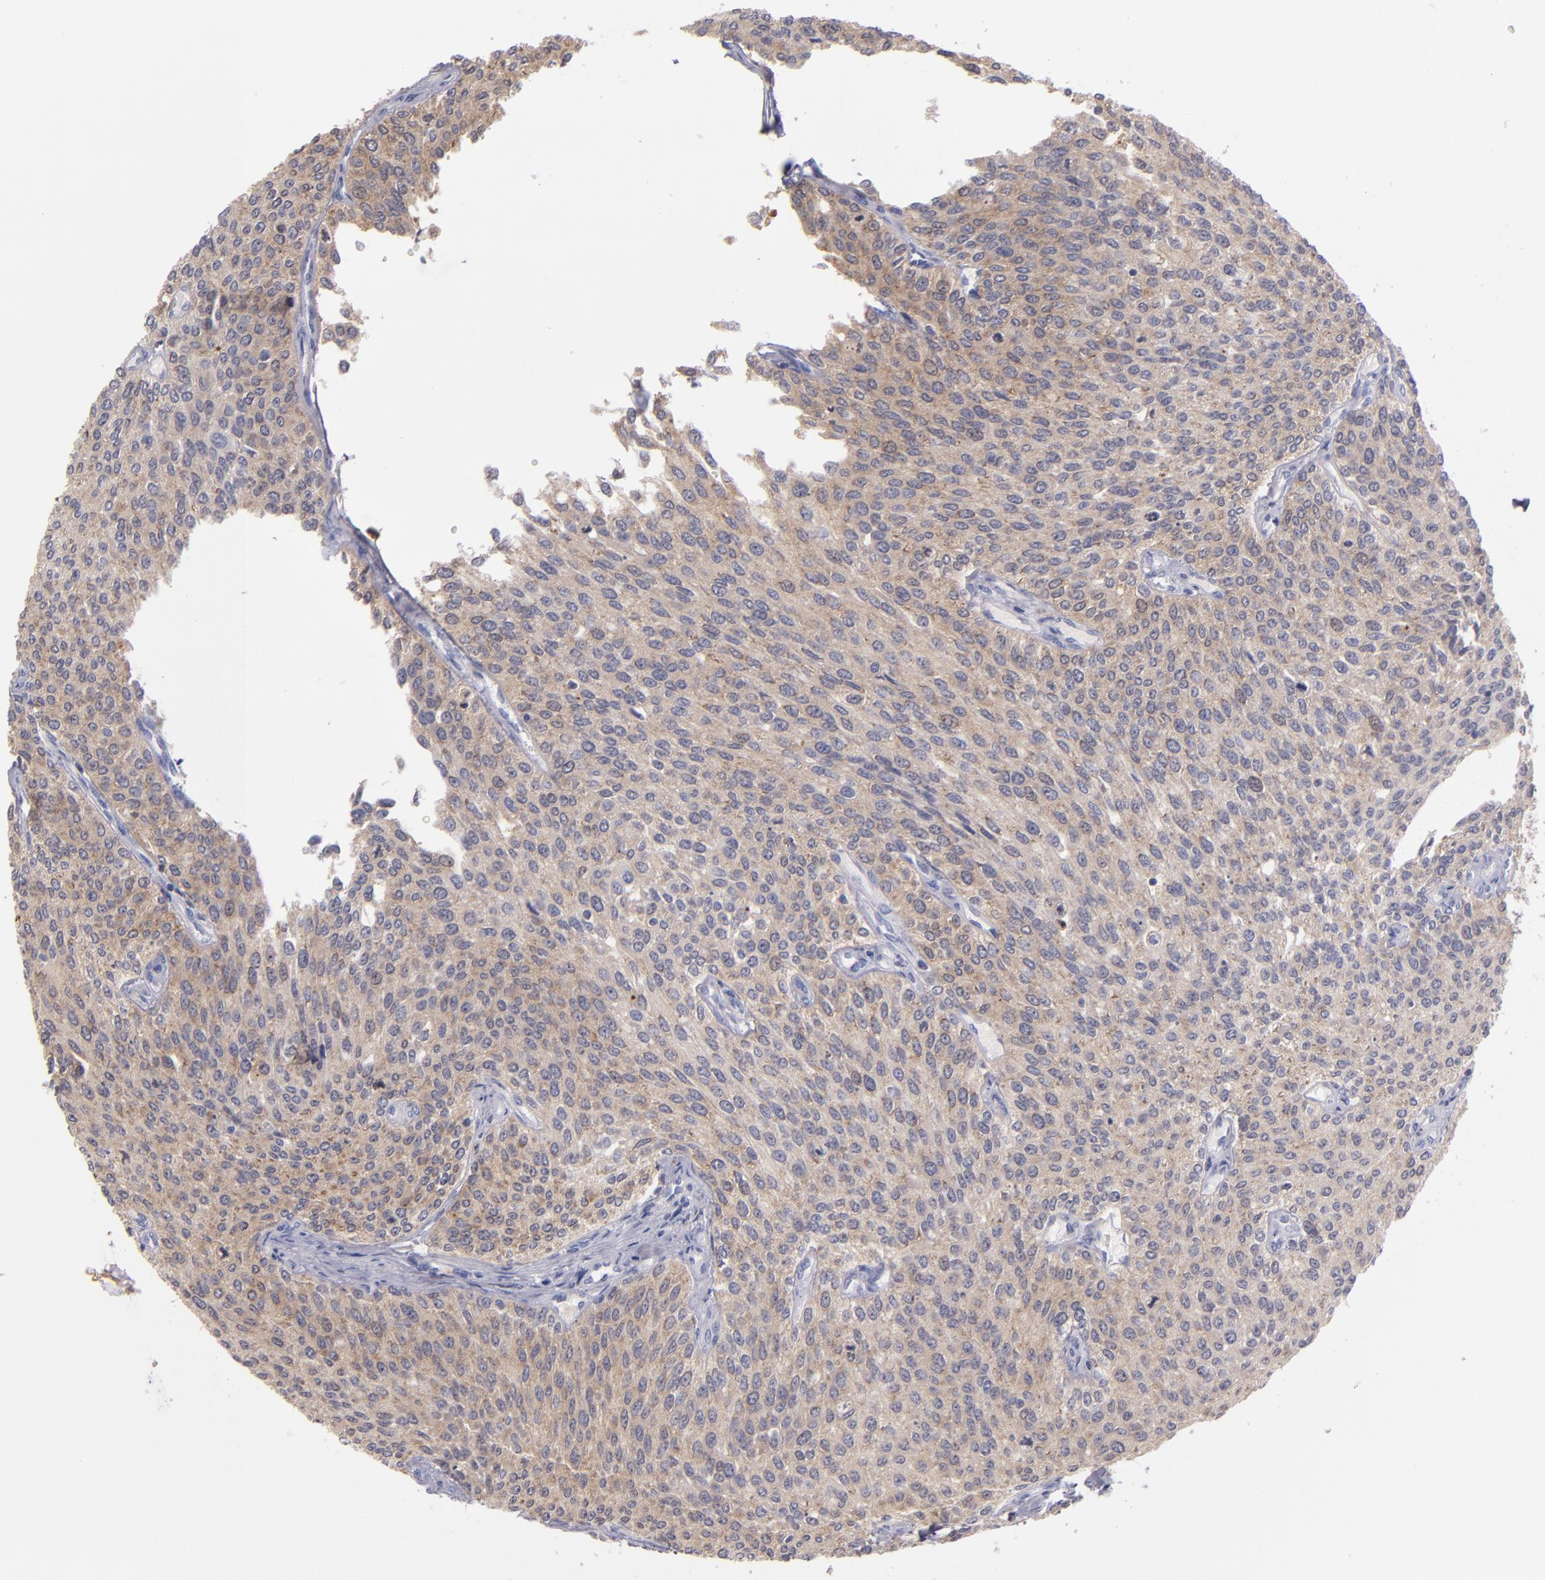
{"staining": {"intensity": "weak", "quantity": ">75%", "location": "cytoplasmic/membranous"}, "tissue": "urothelial cancer", "cell_type": "Tumor cells", "image_type": "cancer", "snomed": [{"axis": "morphology", "description": "Urothelial carcinoma, Low grade"}, {"axis": "topography", "description": "Urinary bladder"}], "caption": "This photomicrograph shows low-grade urothelial carcinoma stained with immunohistochemistry to label a protein in brown. The cytoplasmic/membranous of tumor cells show weak positivity for the protein. Nuclei are counter-stained blue.", "gene": "PRKCD", "patient": {"sex": "female", "age": 73}}